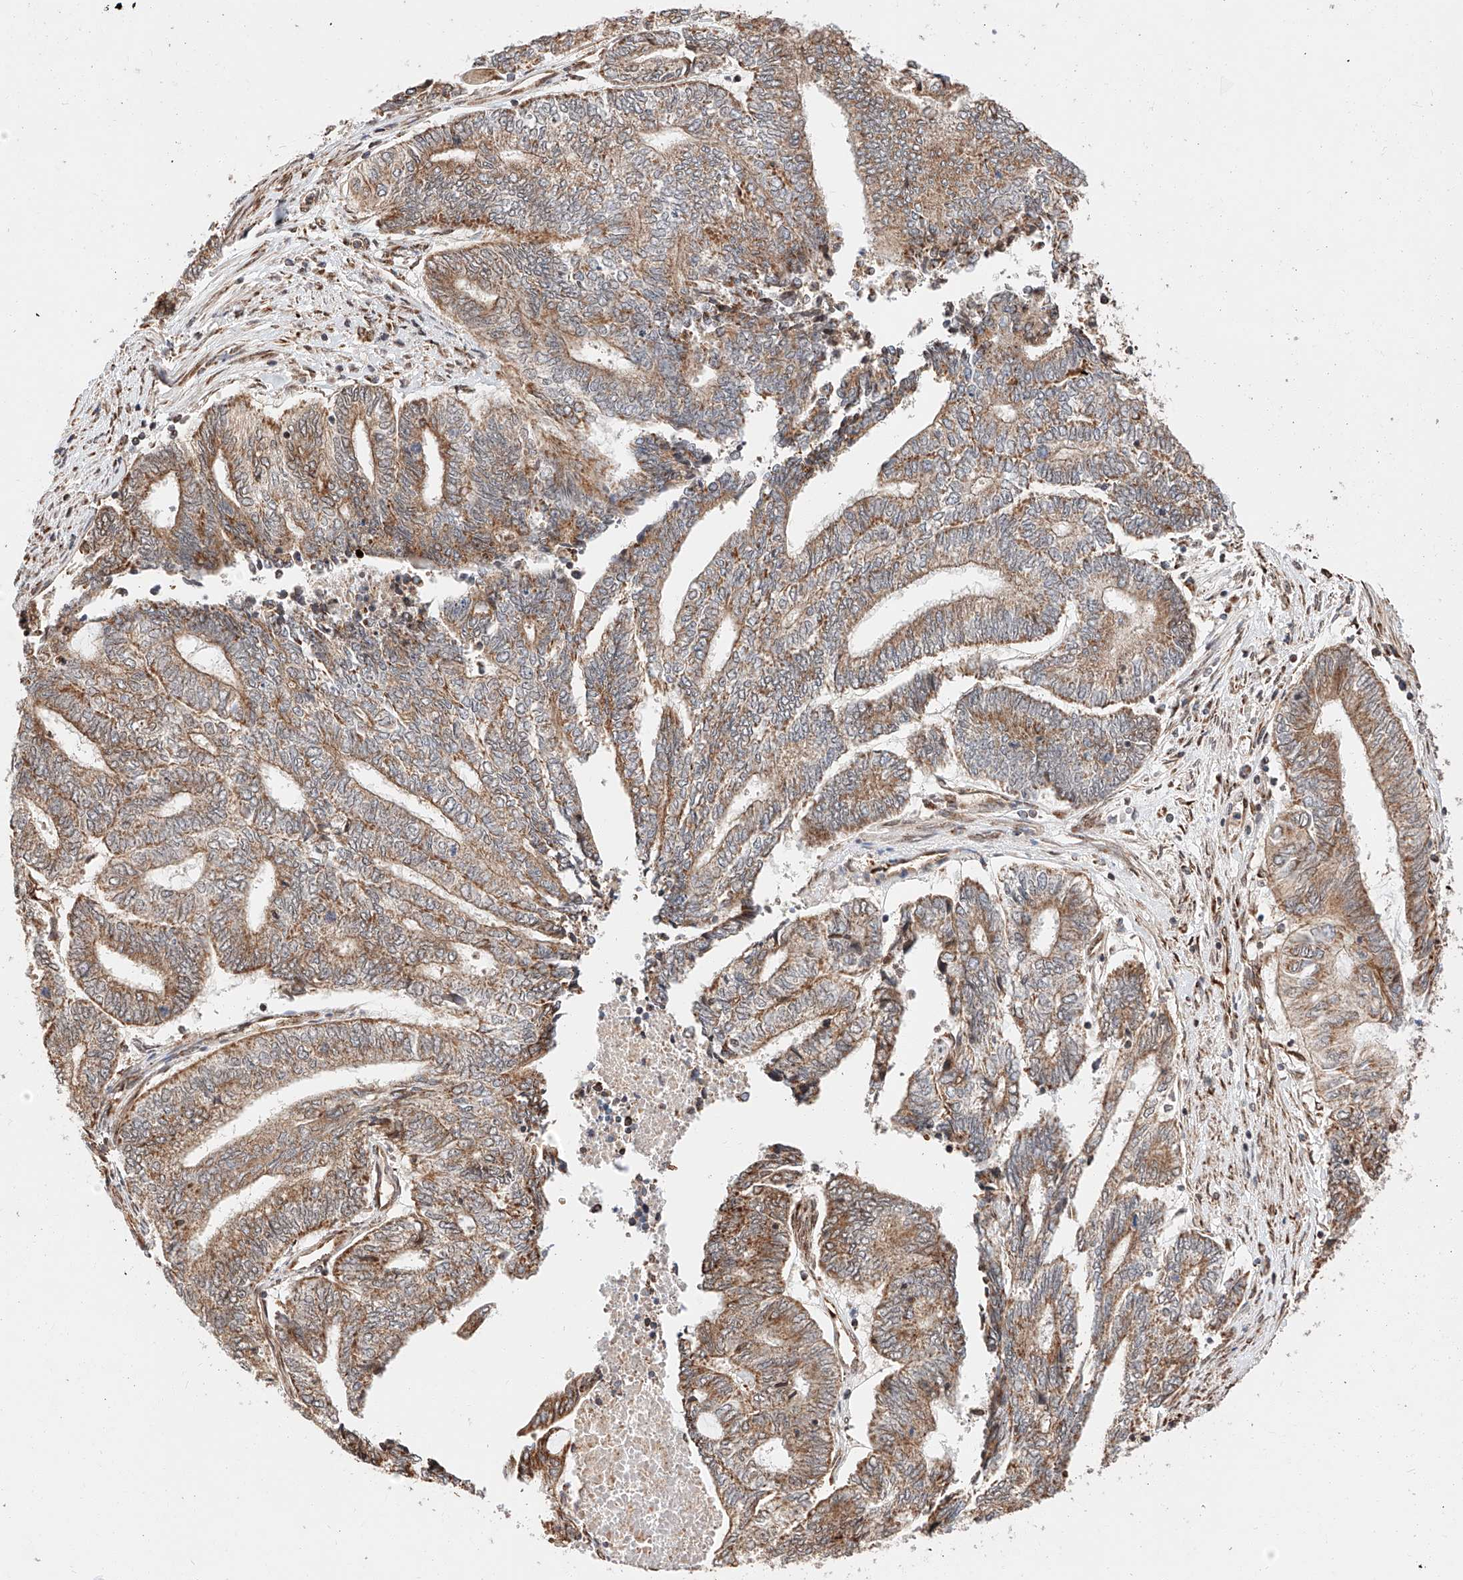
{"staining": {"intensity": "moderate", "quantity": ">75%", "location": "cytoplasmic/membranous"}, "tissue": "endometrial cancer", "cell_type": "Tumor cells", "image_type": "cancer", "snomed": [{"axis": "morphology", "description": "Adenocarcinoma, NOS"}, {"axis": "topography", "description": "Uterus"}, {"axis": "topography", "description": "Endometrium"}], "caption": "Endometrial cancer stained with a protein marker demonstrates moderate staining in tumor cells.", "gene": "THTPA", "patient": {"sex": "female", "age": 70}}